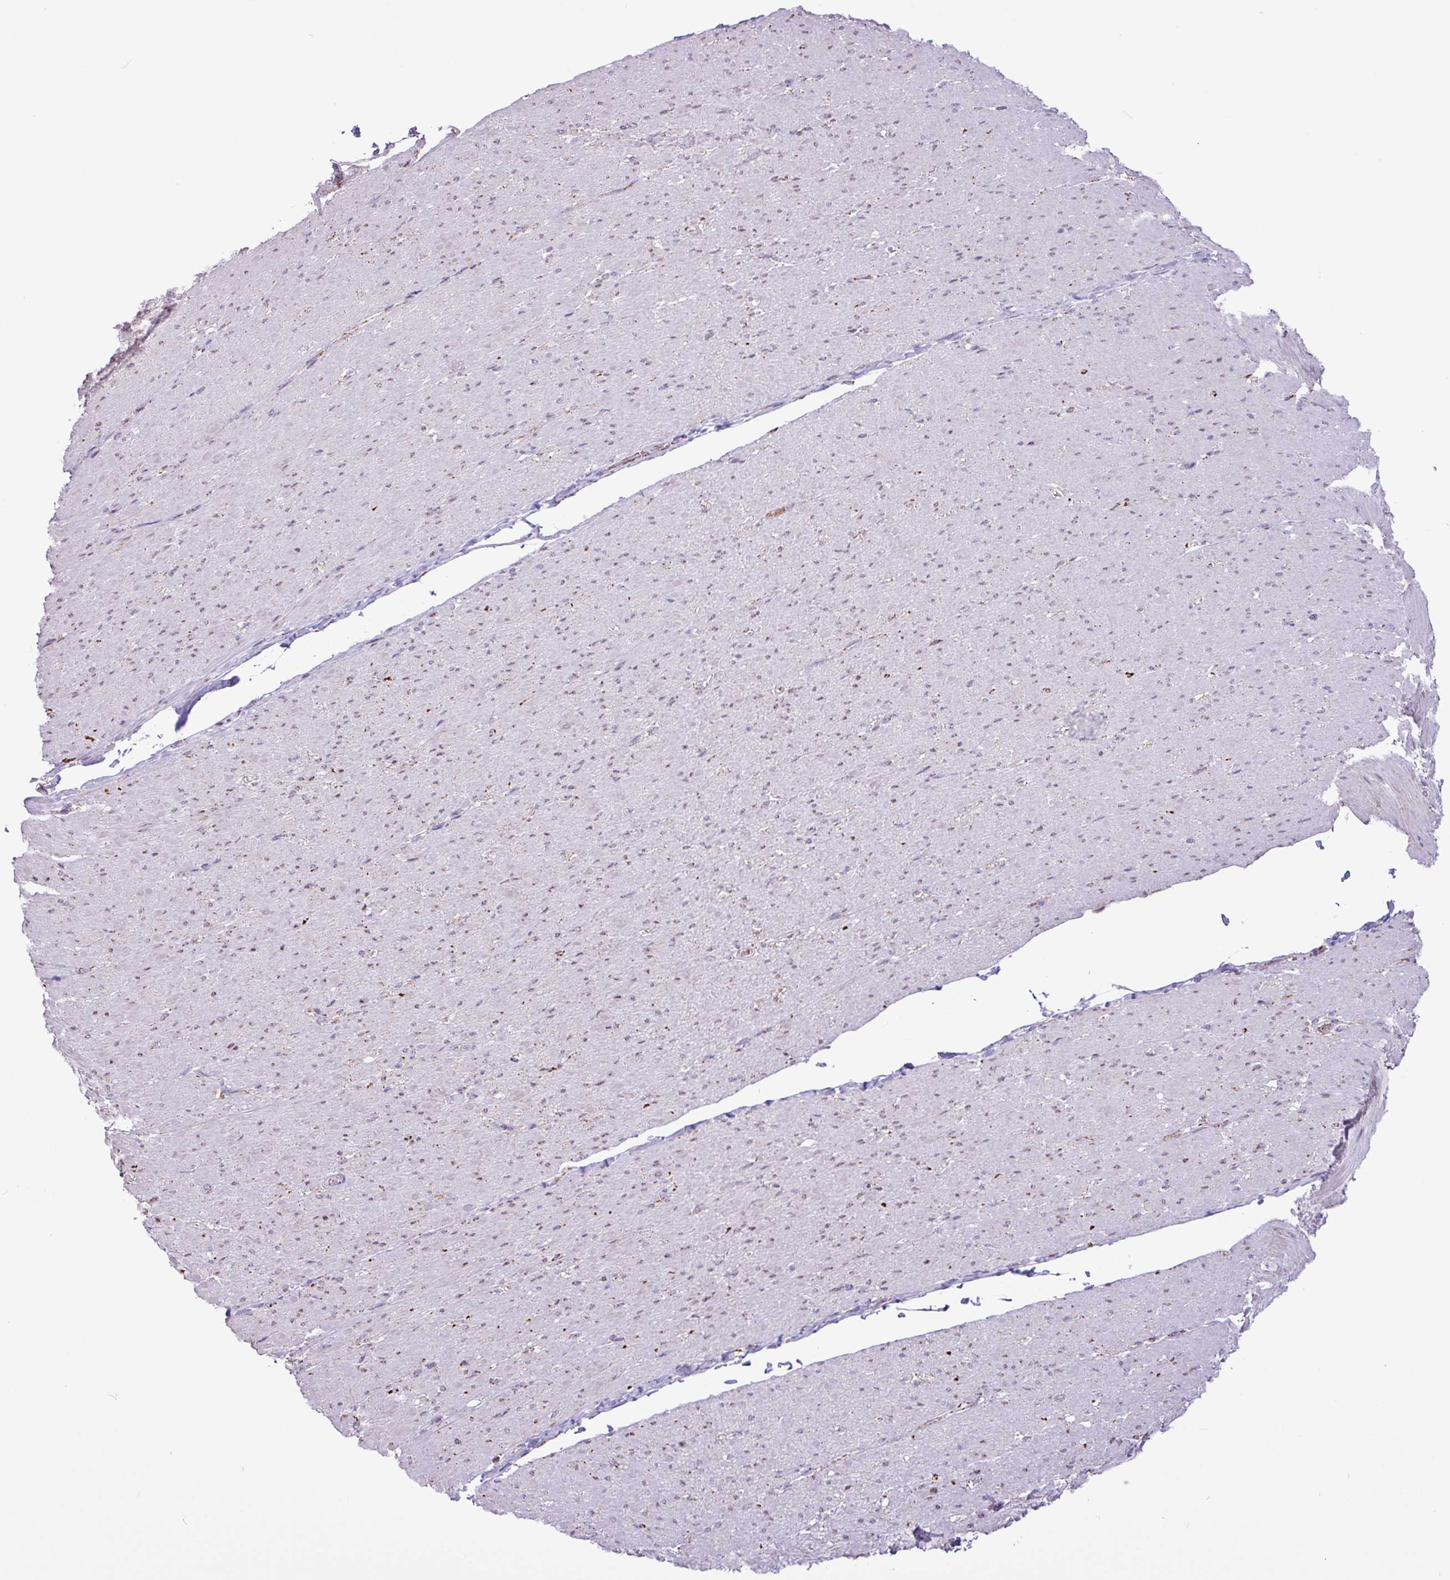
{"staining": {"intensity": "moderate", "quantity": "25%-75%", "location": "cytoplasmic/membranous"}, "tissue": "smooth muscle", "cell_type": "Smooth muscle cells", "image_type": "normal", "snomed": [{"axis": "morphology", "description": "Normal tissue, NOS"}, {"axis": "topography", "description": "Smooth muscle"}, {"axis": "topography", "description": "Rectum"}], "caption": "Brown immunohistochemical staining in benign human smooth muscle shows moderate cytoplasmic/membranous positivity in about 25%-75% of smooth muscle cells.", "gene": "RTL3", "patient": {"sex": "male", "age": 53}}